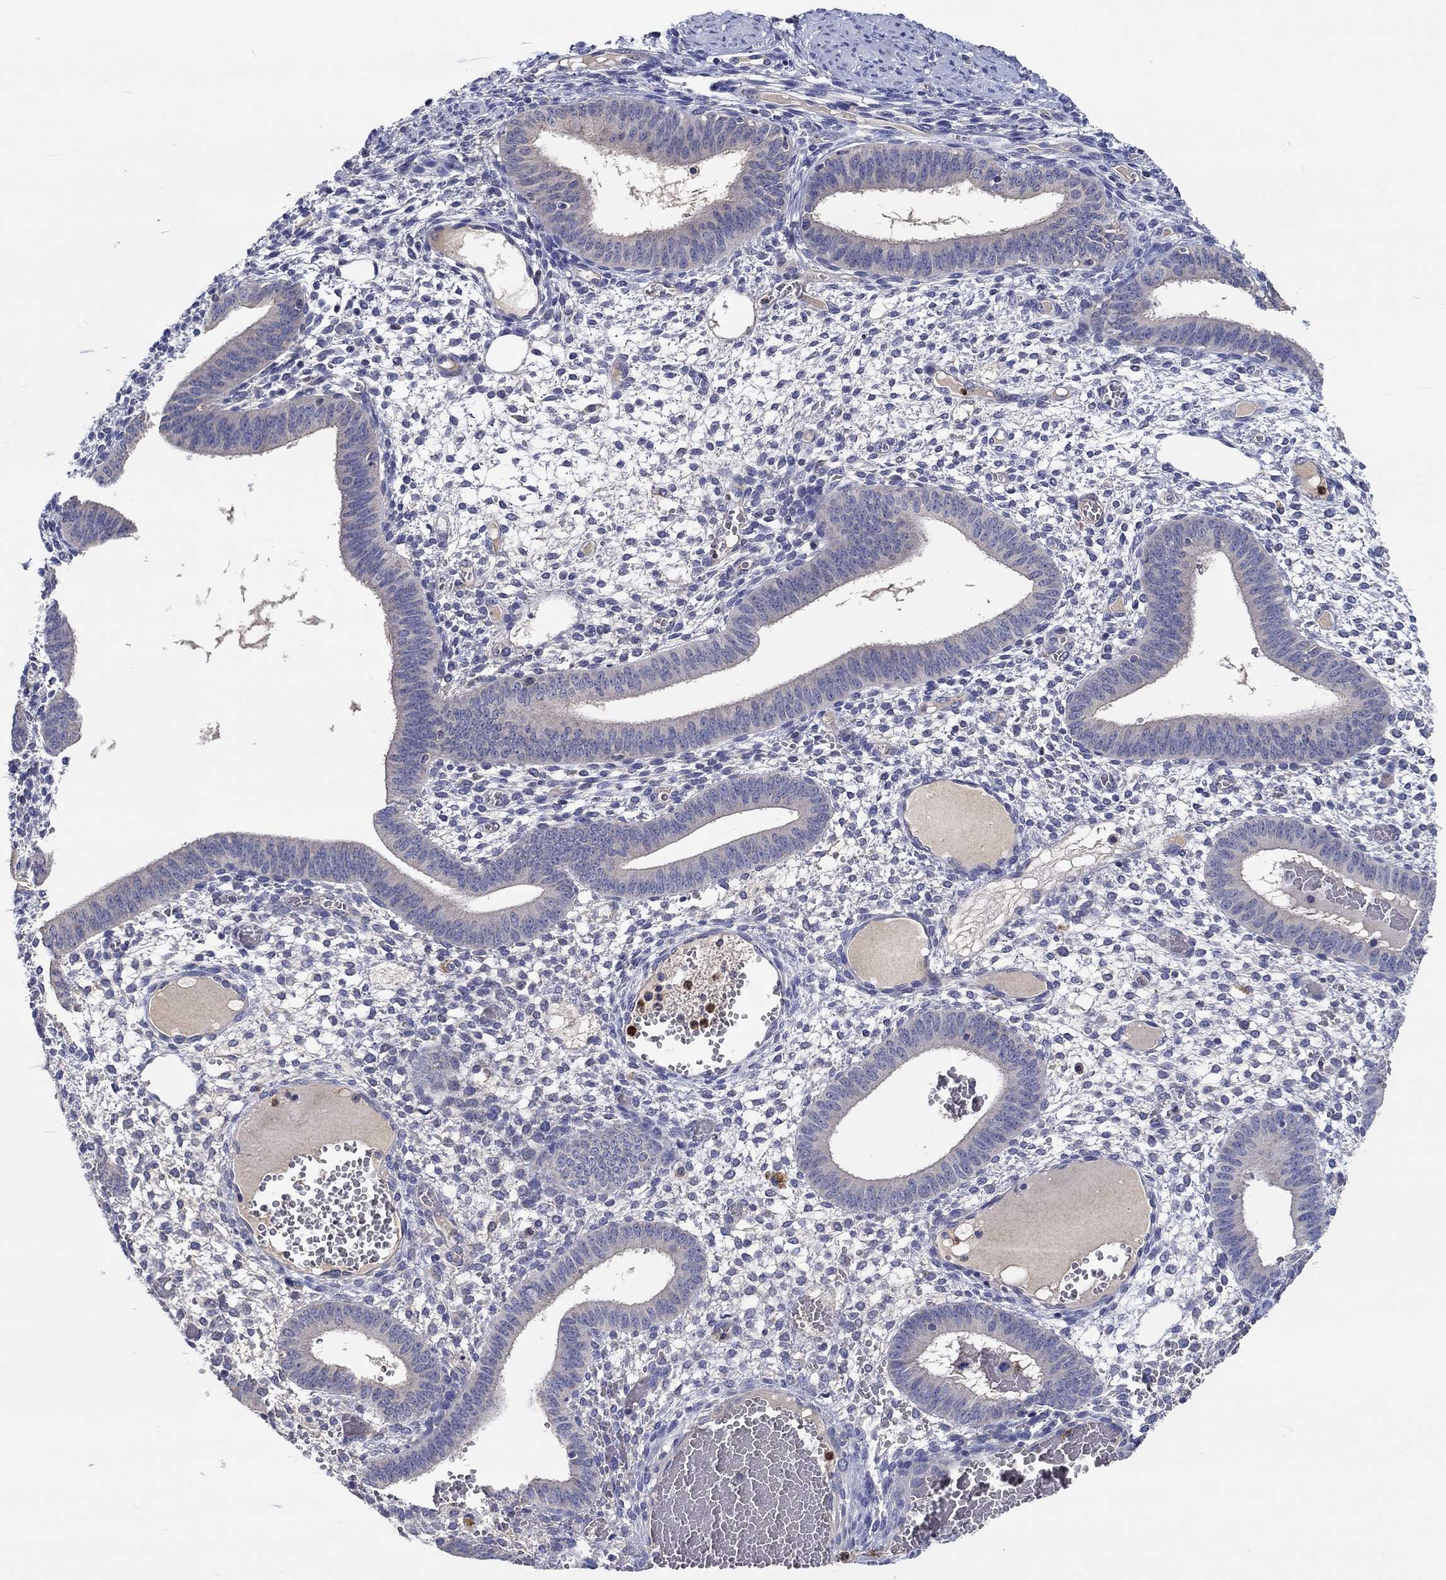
{"staining": {"intensity": "negative", "quantity": "none", "location": "none"}, "tissue": "endometrium", "cell_type": "Cells in endometrial stroma", "image_type": "normal", "snomed": [{"axis": "morphology", "description": "Normal tissue, NOS"}, {"axis": "topography", "description": "Endometrium"}], "caption": "The immunohistochemistry micrograph has no significant staining in cells in endometrial stroma of endometrium.", "gene": "CHIT1", "patient": {"sex": "female", "age": 42}}